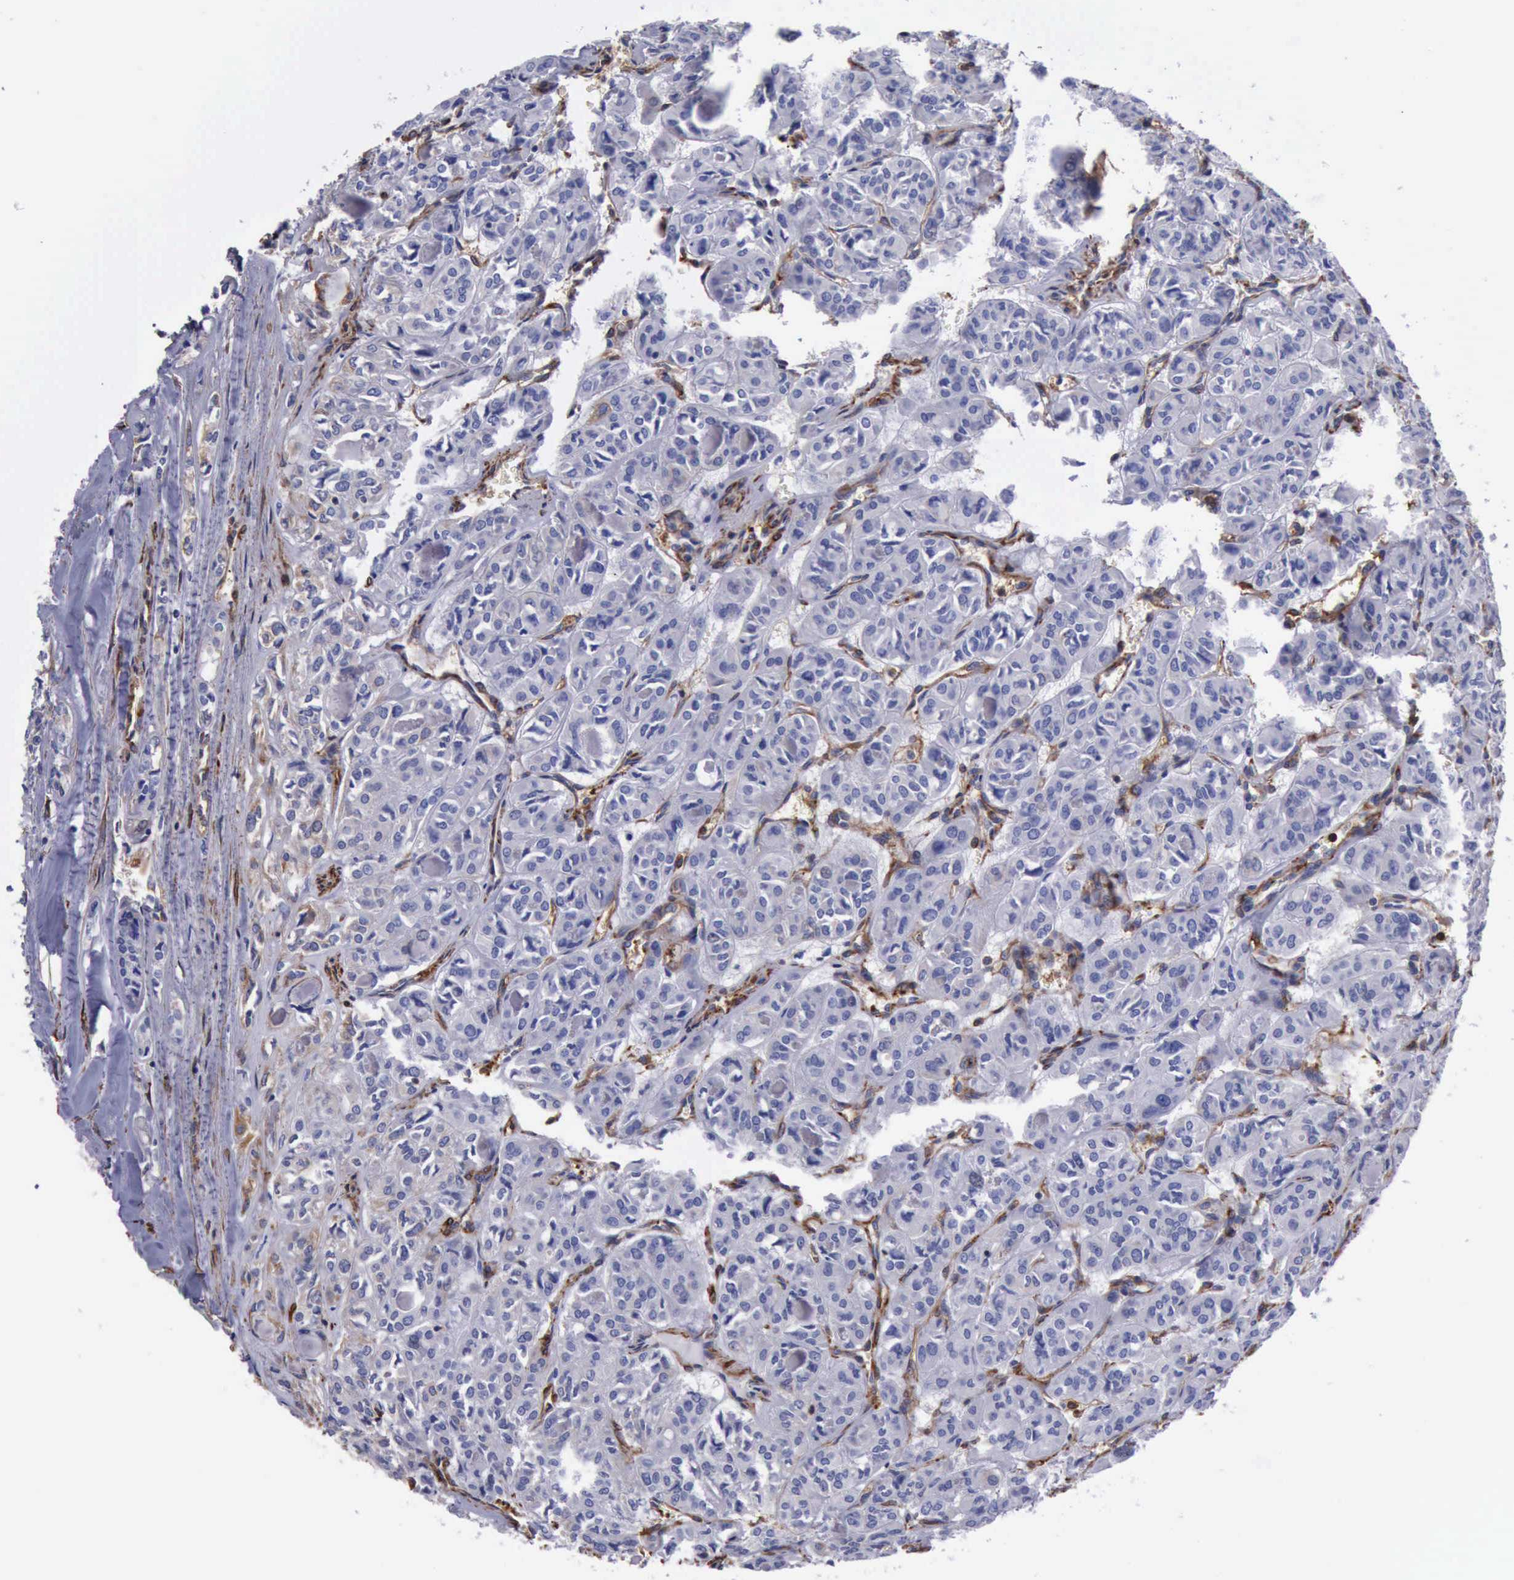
{"staining": {"intensity": "negative", "quantity": "none", "location": "none"}, "tissue": "thyroid cancer", "cell_type": "Tumor cells", "image_type": "cancer", "snomed": [{"axis": "morphology", "description": "Follicular adenoma carcinoma, NOS"}, {"axis": "topography", "description": "Thyroid gland"}], "caption": "A high-resolution micrograph shows immunohistochemistry staining of follicular adenoma carcinoma (thyroid), which demonstrates no significant positivity in tumor cells.", "gene": "FLNA", "patient": {"sex": "female", "age": 71}}